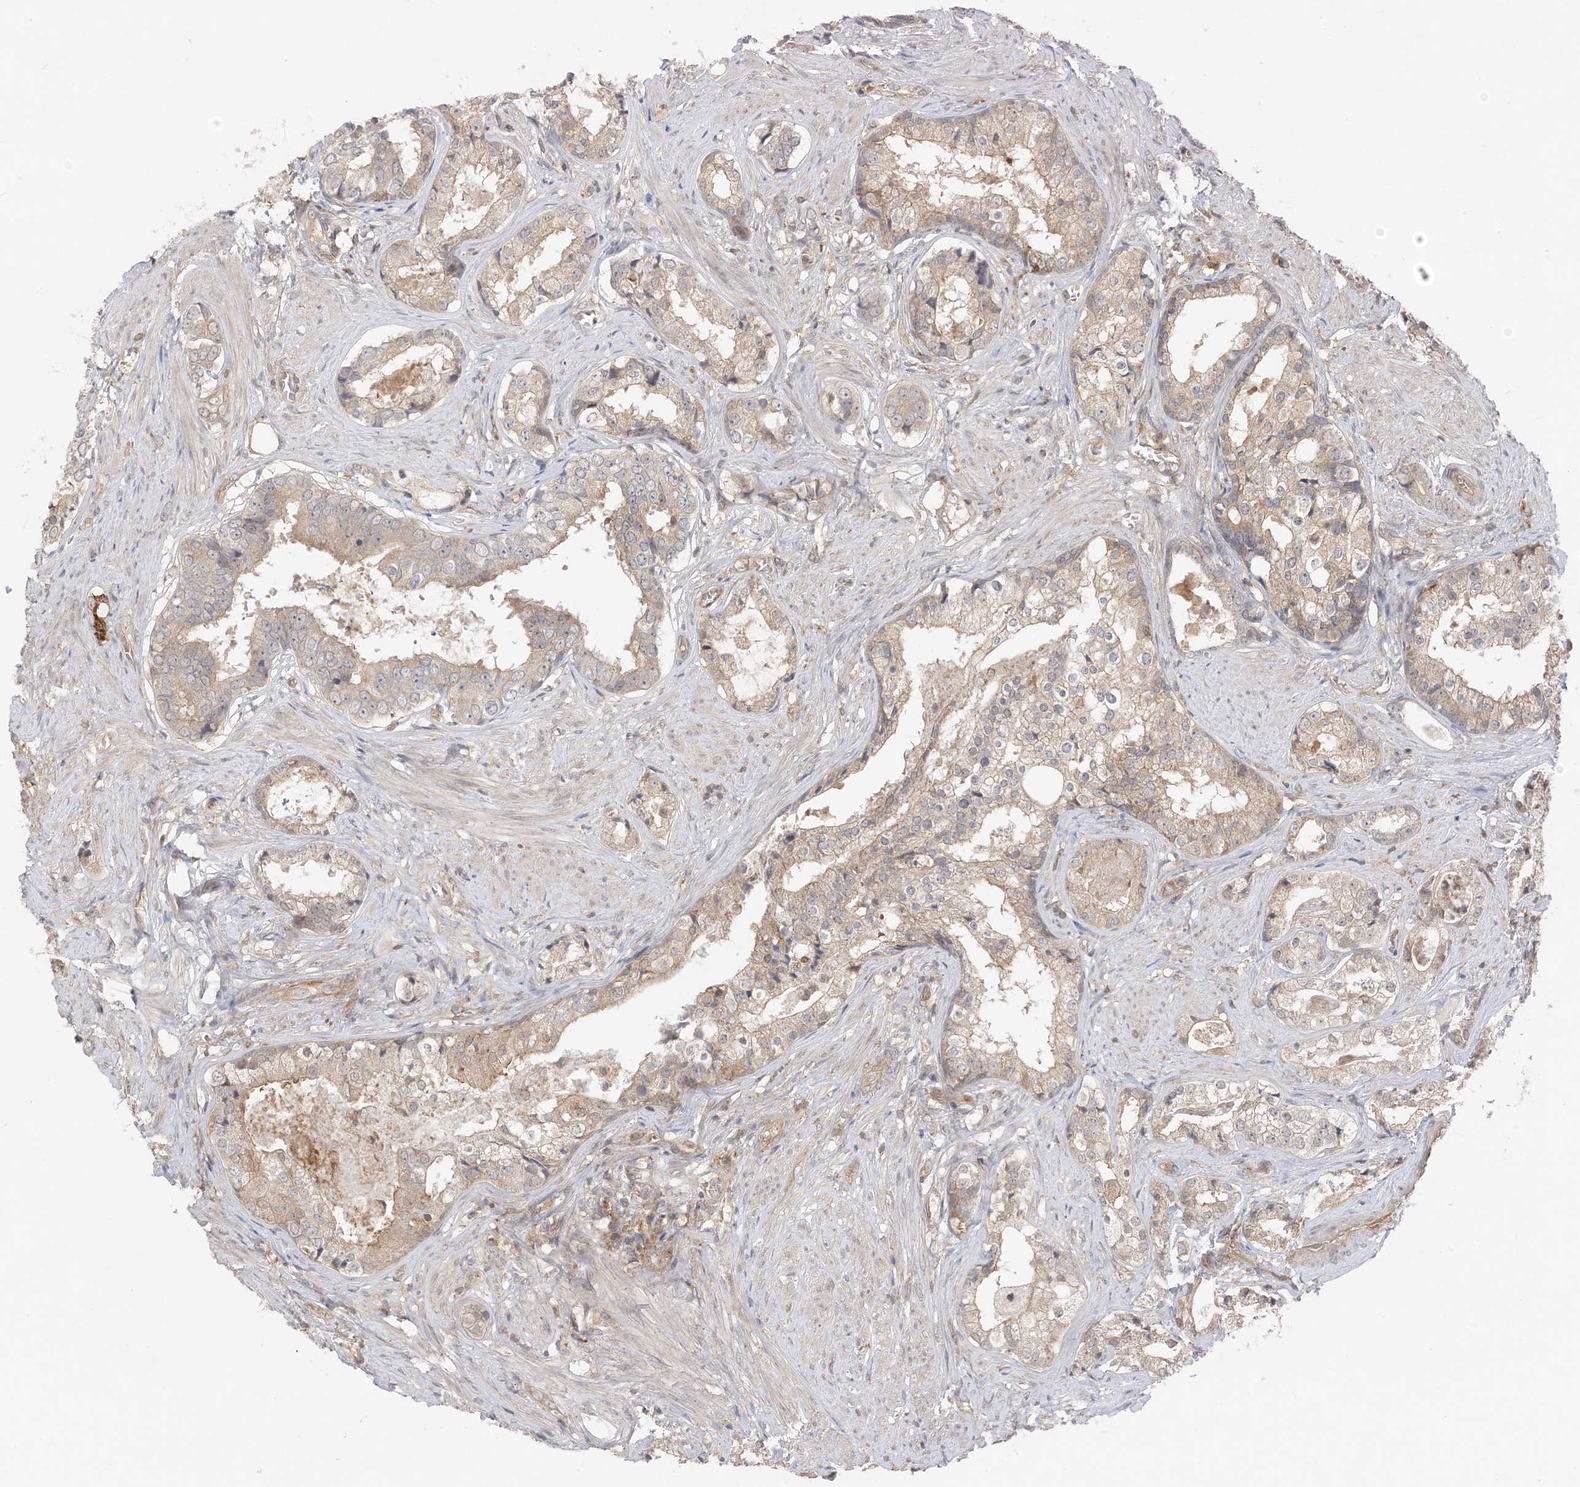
{"staining": {"intensity": "weak", "quantity": ">75%", "location": "cytoplasmic/membranous"}, "tissue": "prostate cancer", "cell_type": "Tumor cells", "image_type": "cancer", "snomed": [{"axis": "morphology", "description": "Adenocarcinoma, High grade"}, {"axis": "topography", "description": "Prostate"}], "caption": "Immunohistochemistry micrograph of prostate cancer stained for a protein (brown), which shows low levels of weak cytoplasmic/membranous staining in about >75% of tumor cells.", "gene": "OBI1", "patient": {"sex": "male", "age": 58}}